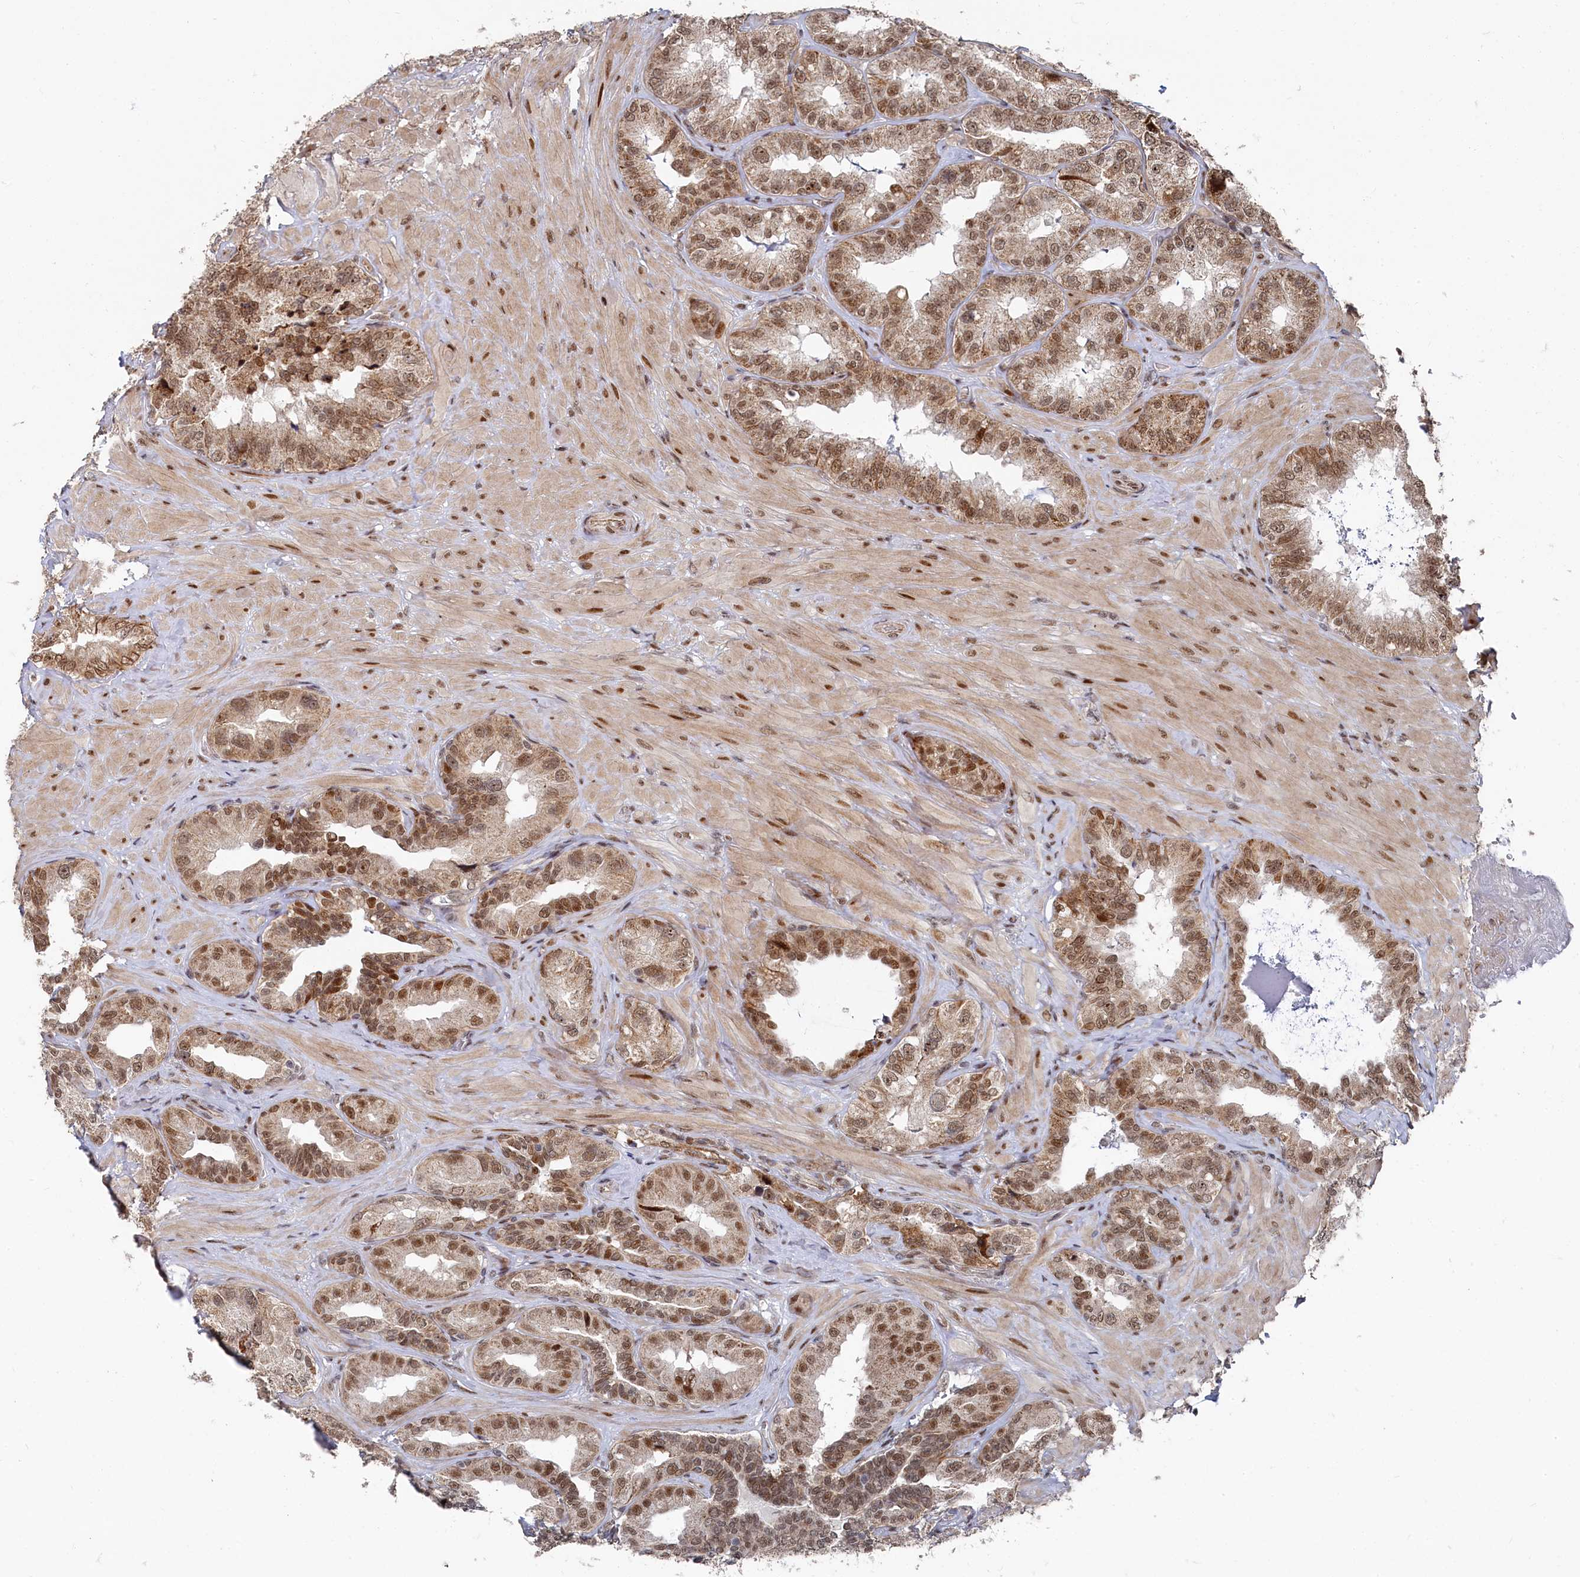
{"staining": {"intensity": "moderate", "quantity": ">75%", "location": "cytoplasmic/membranous,nuclear"}, "tissue": "seminal vesicle", "cell_type": "Glandular cells", "image_type": "normal", "snomed": [{"axis": "morphology", "description": "Normal tissue, NOS"}, {"axis": "topography", "description": "Seminal veicle"}, {"axis": "topography", "description": "Peripheral nerve tissue"}], "caption": "About >75% of glandular cells in benign seminal vesicle reveal moderate cytoplasmic/membranous,nuclear protein staining as visualized by brown immunohistochemical staining.", "gene": "BUB3", "patient": {"sex": "male", "age": 67}}